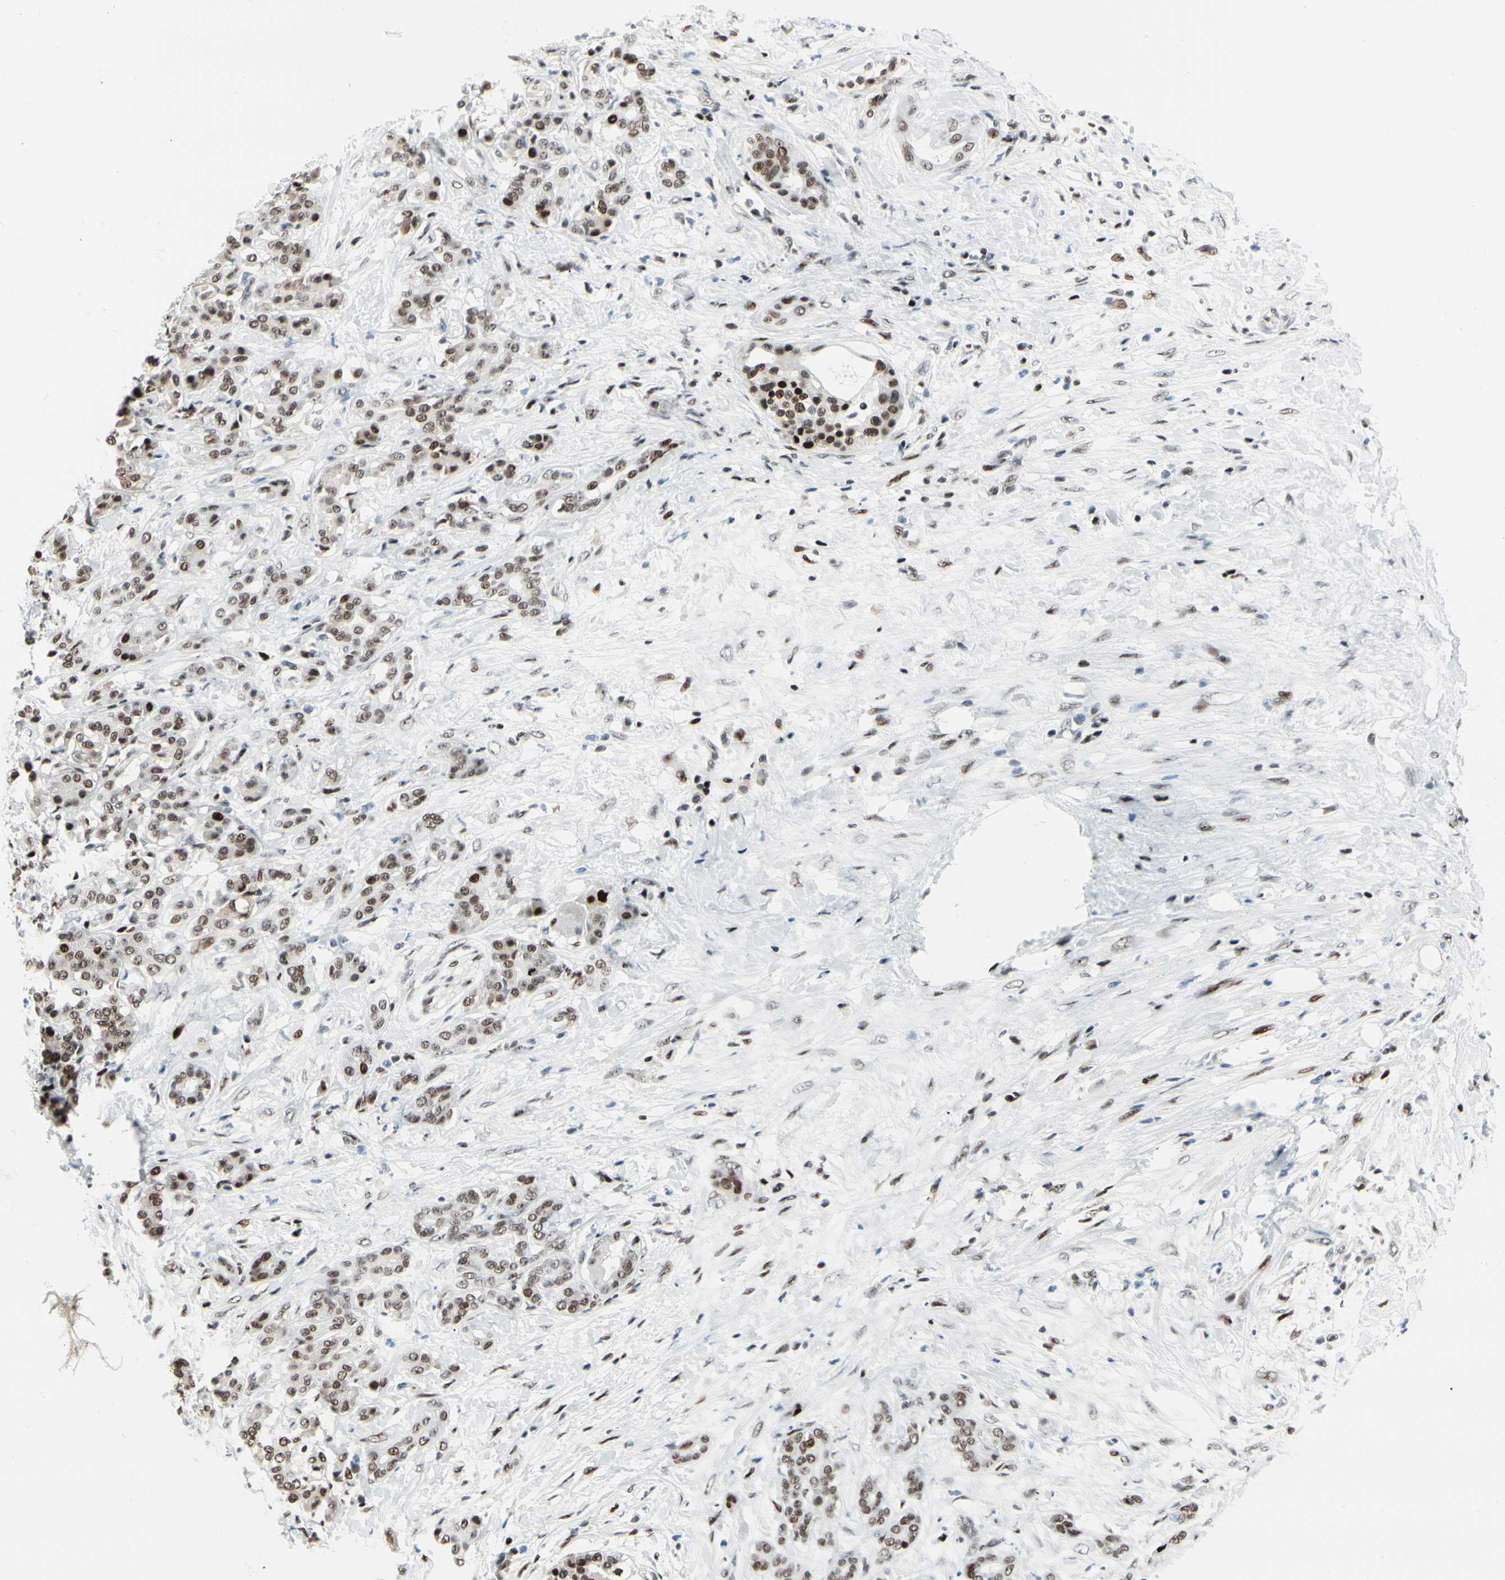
{"staining": {"intensity": "moderate", "quantity": "25%-75%", "location": "nuclear"}, "tissue": "pancreatic cancer", "cell_type": "Tumor cells", "image_type": "cancer", "snomed": [{"axis": "morphology", "description": "Adenocarcinoma, NOS"}, {"axis": "topography", "description": "Pancreas"}], "caption": "Pancreatic adenocarcinoma was stained to show a protein in brown. There is medium levels of moderate nuclear positivity in approximately 25%-75% of tumor cells.", "gene": "FOXO3", "patient": {"sex": "male", "age": 41}}